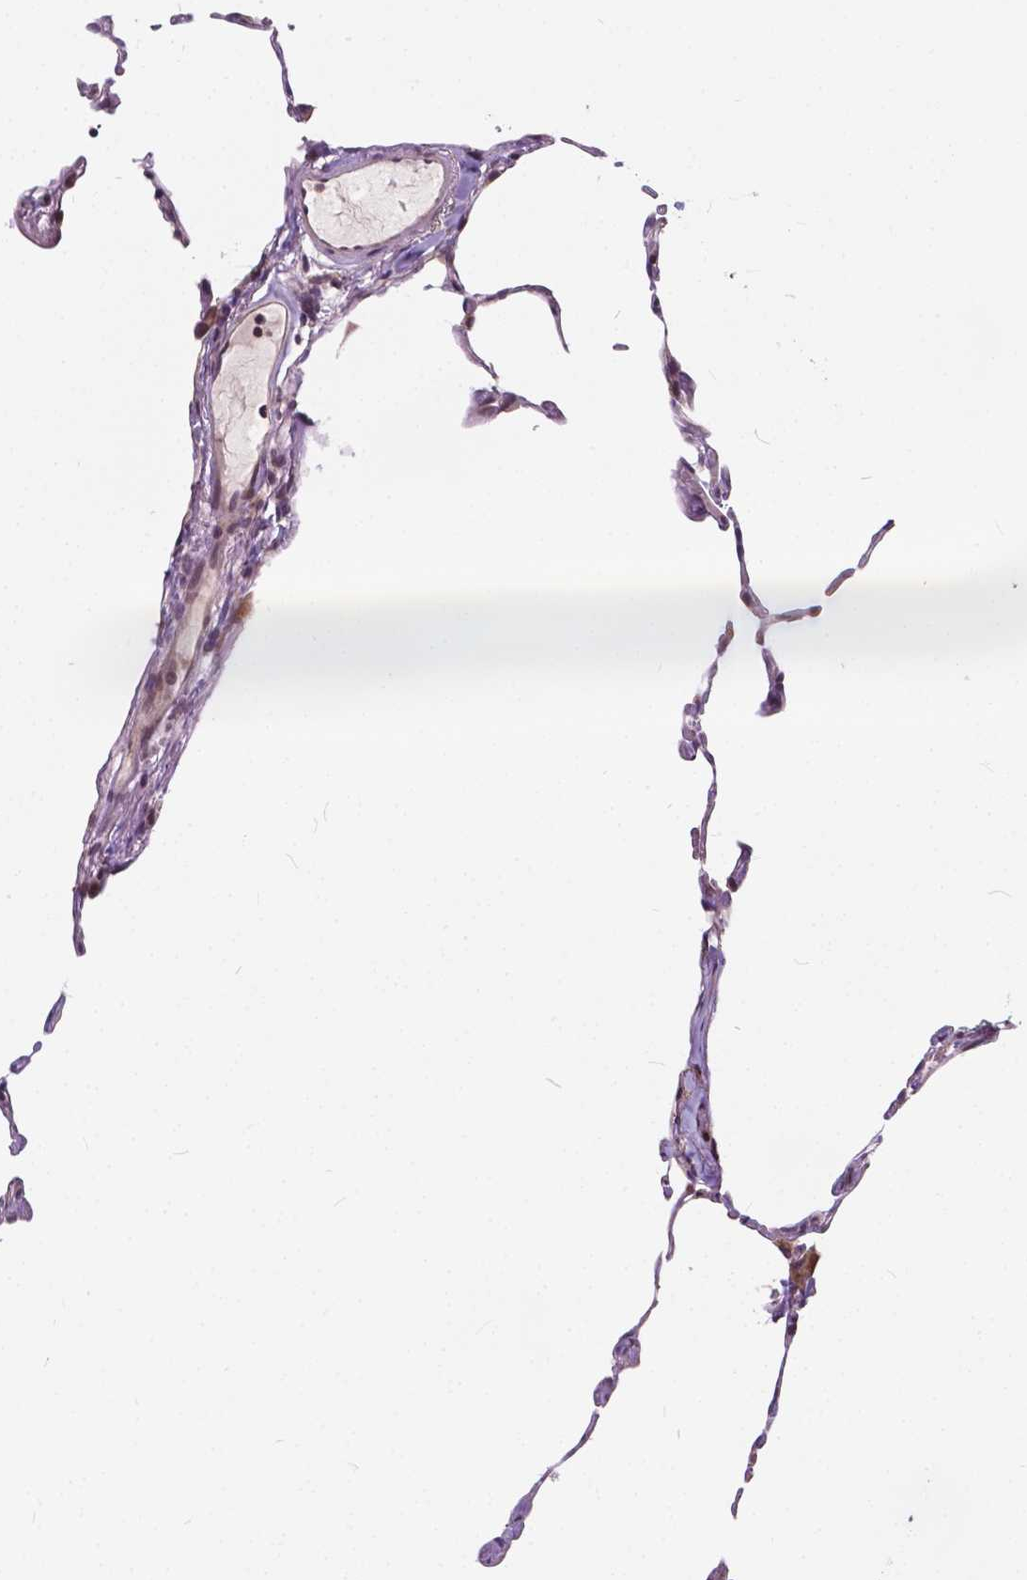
{"staining": {"intensity": "moderate", "quantity": ">75%", "location": "cytoplasmic/membranous"}, "tissue": "lung", "cell_type": "Alveolar cells", "image_type": "normal", "snomed": [{"axis": "morphology", "description": "Normal tissue, NOS"}, {"axis": "topography", "description": "Lung"}], "caption": "Immunohistochemistry (IHC) (DAB) staining of benign human lung displays moderate cytoplasmic/membranous protein expression in about >75% of alveolar cells.", "gene": "INPP5E", "patient": {"sex": "female", "age": 57}}